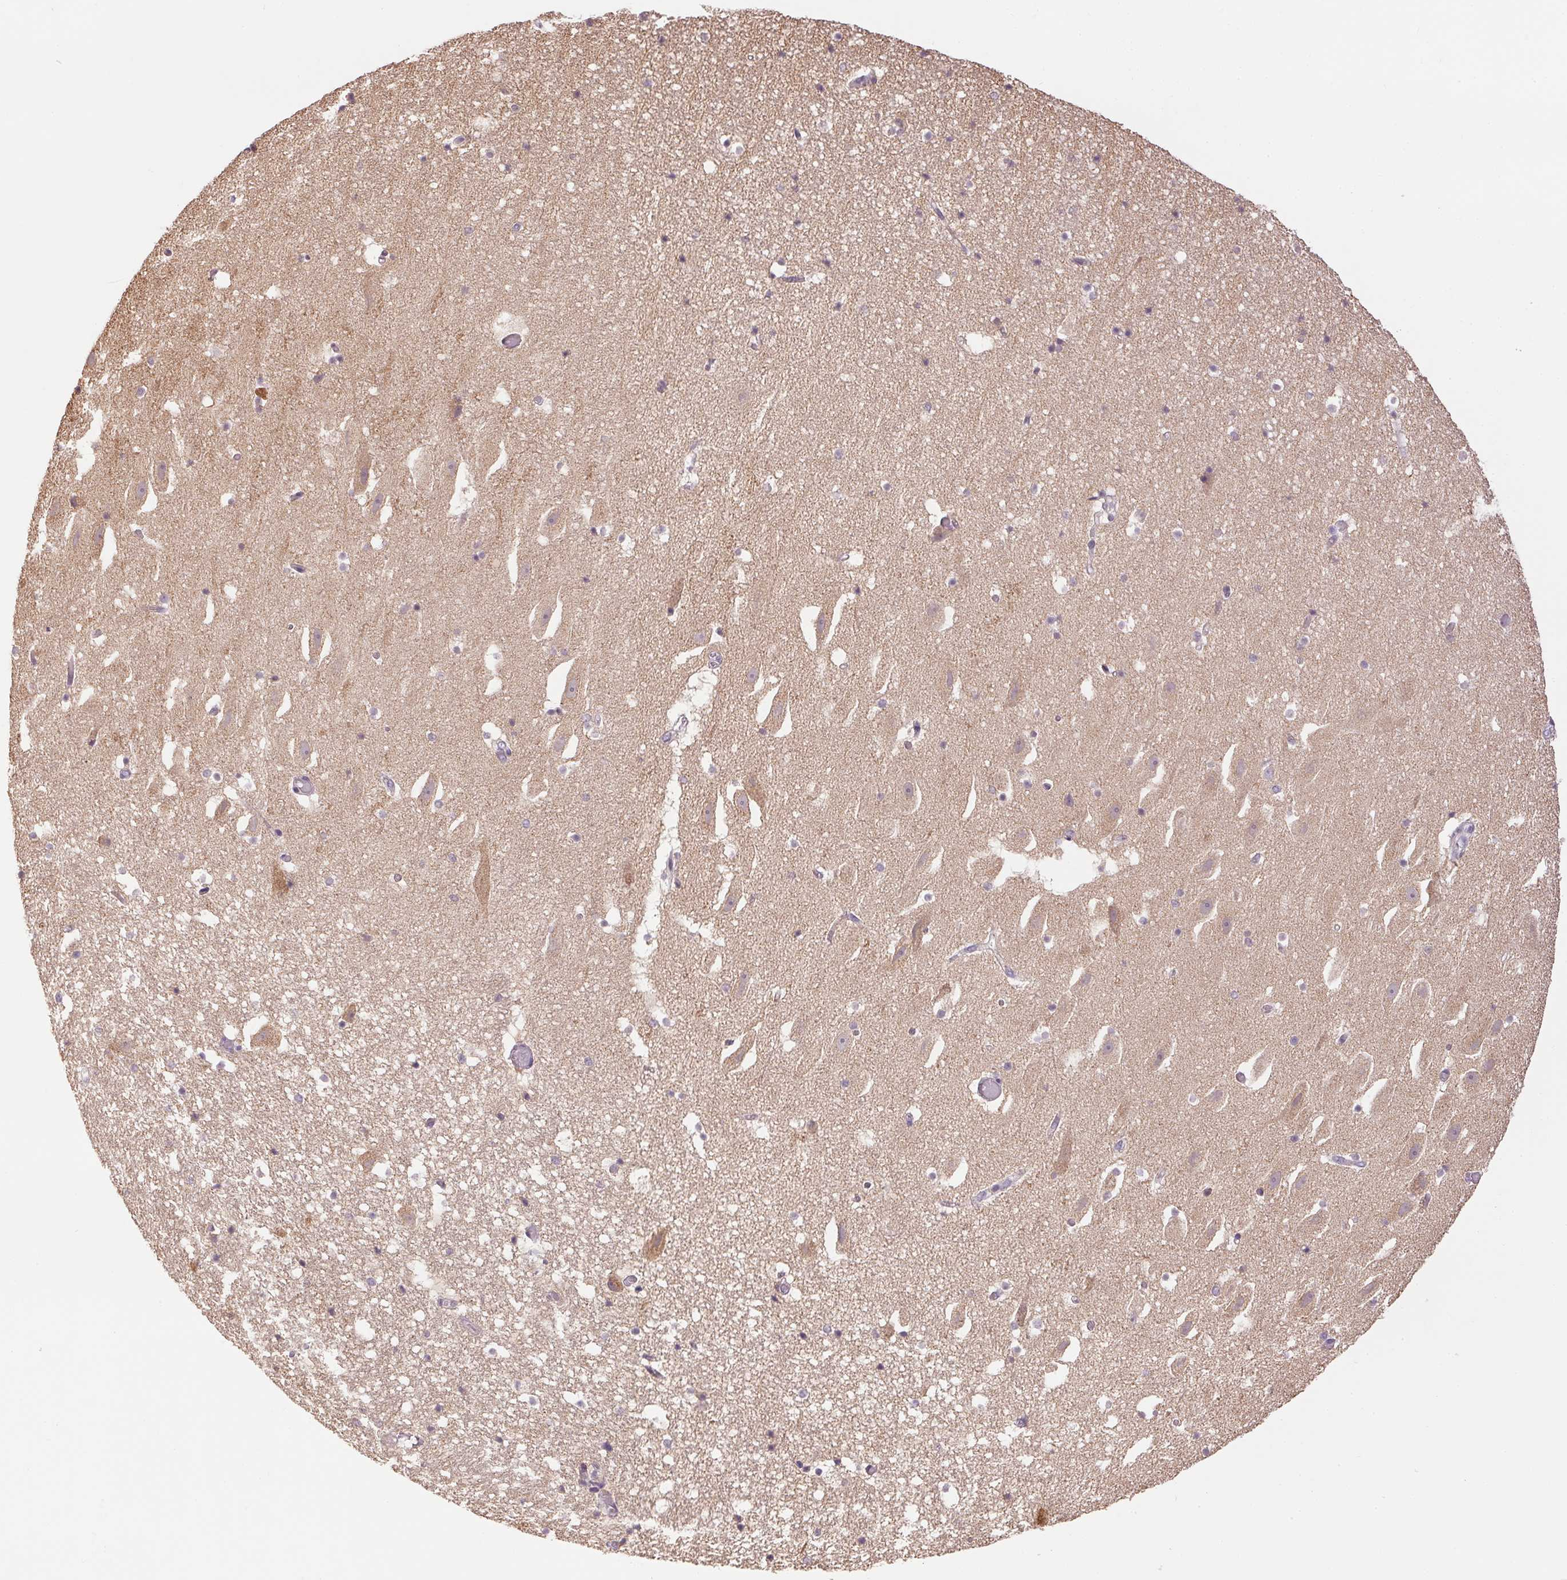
{"staining": {"intensity": "negative", "quantity": "none", "location": "none"}, "tissue": "hippocampus", "cell_type": "Glial cells", "image_type": "normal", "snomed": [{"axis": "morphology", "description": "Normal tissue, NOS"}, {"axis": "topography", "description": "Hippocampus"}], "caption": "DAB (3,3'-diaminobenzidine) immunohistochemical staining of unremarkable hippocampus exhibits no significant staining in glial cells. (Stains: DAB immunohistochemistry with hematoxylin counter stain, Microscopy: brightfield microscopy at high magnification).", "gene": "SC5D", "patient": {"sex": "male", "age": 26}}